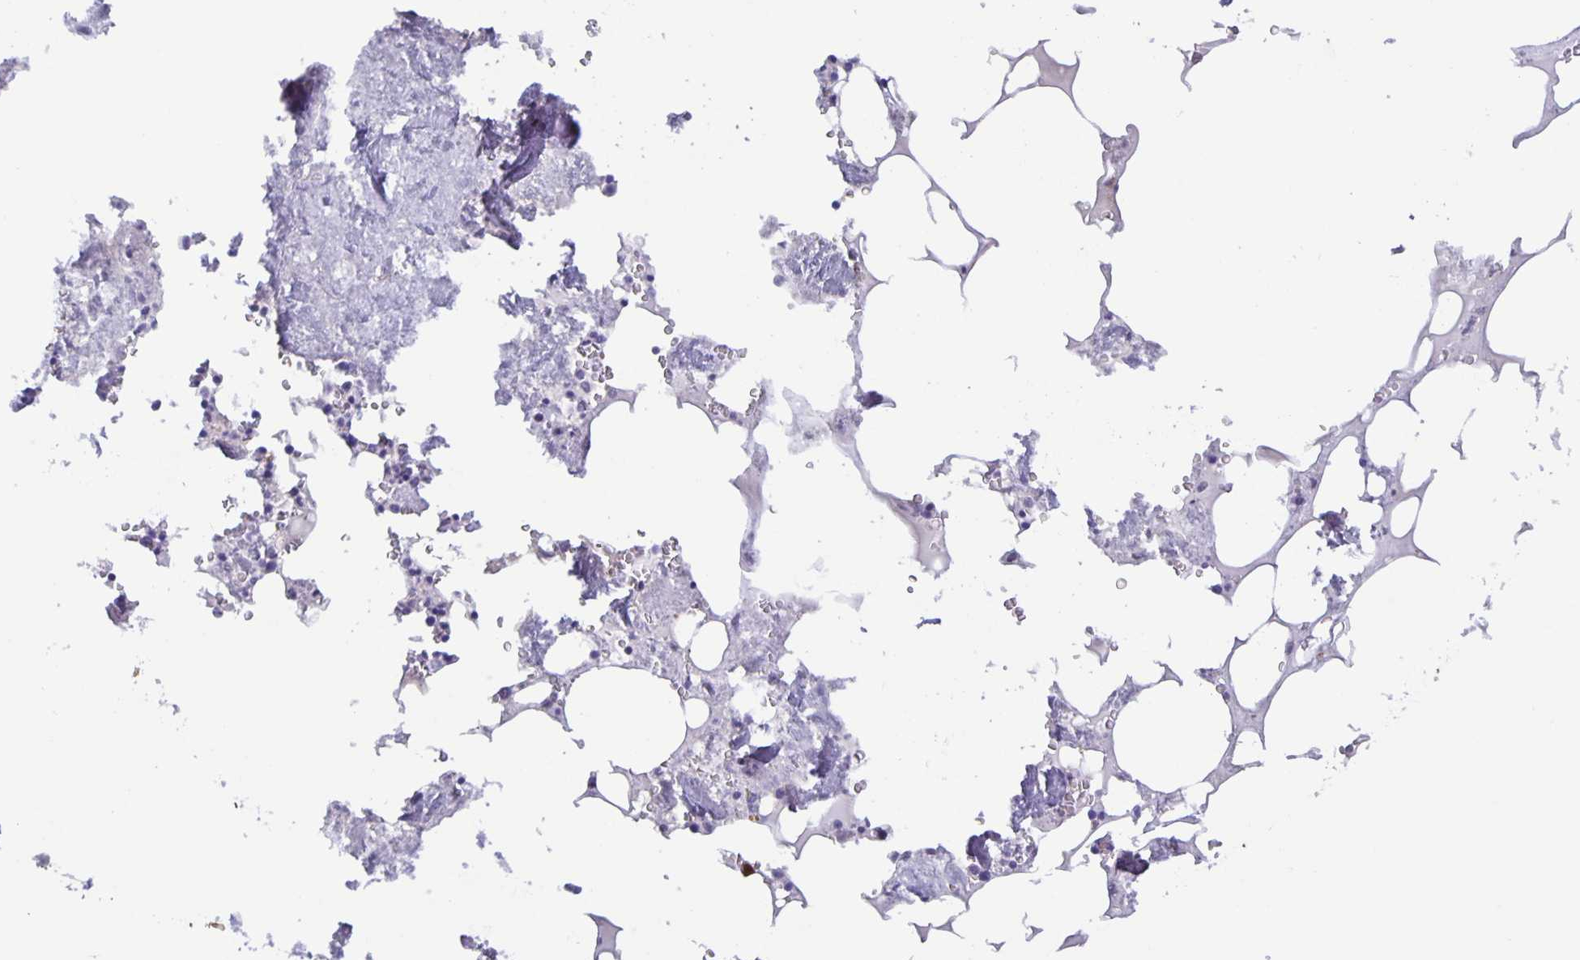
{"staining": {"intensity": "negative", "quantity": "none", "location": "none"}, "tissue": "bone marrow", "cell_type": "Hematopoietic cells", "image_type": "normal", "snomed": [{"axis": "morphology", "description": "Normal tissue, NOS"}, {"axis": "topography", "description": "Bone marrow"}], "caption": "IHC of benign bone marrow demonstrates no staining in hematopoietic cells. (DAB immunohistochemistry, high magnification).", "gene": "MAPK12", "patient": {"sex": "male", "age": 54}}